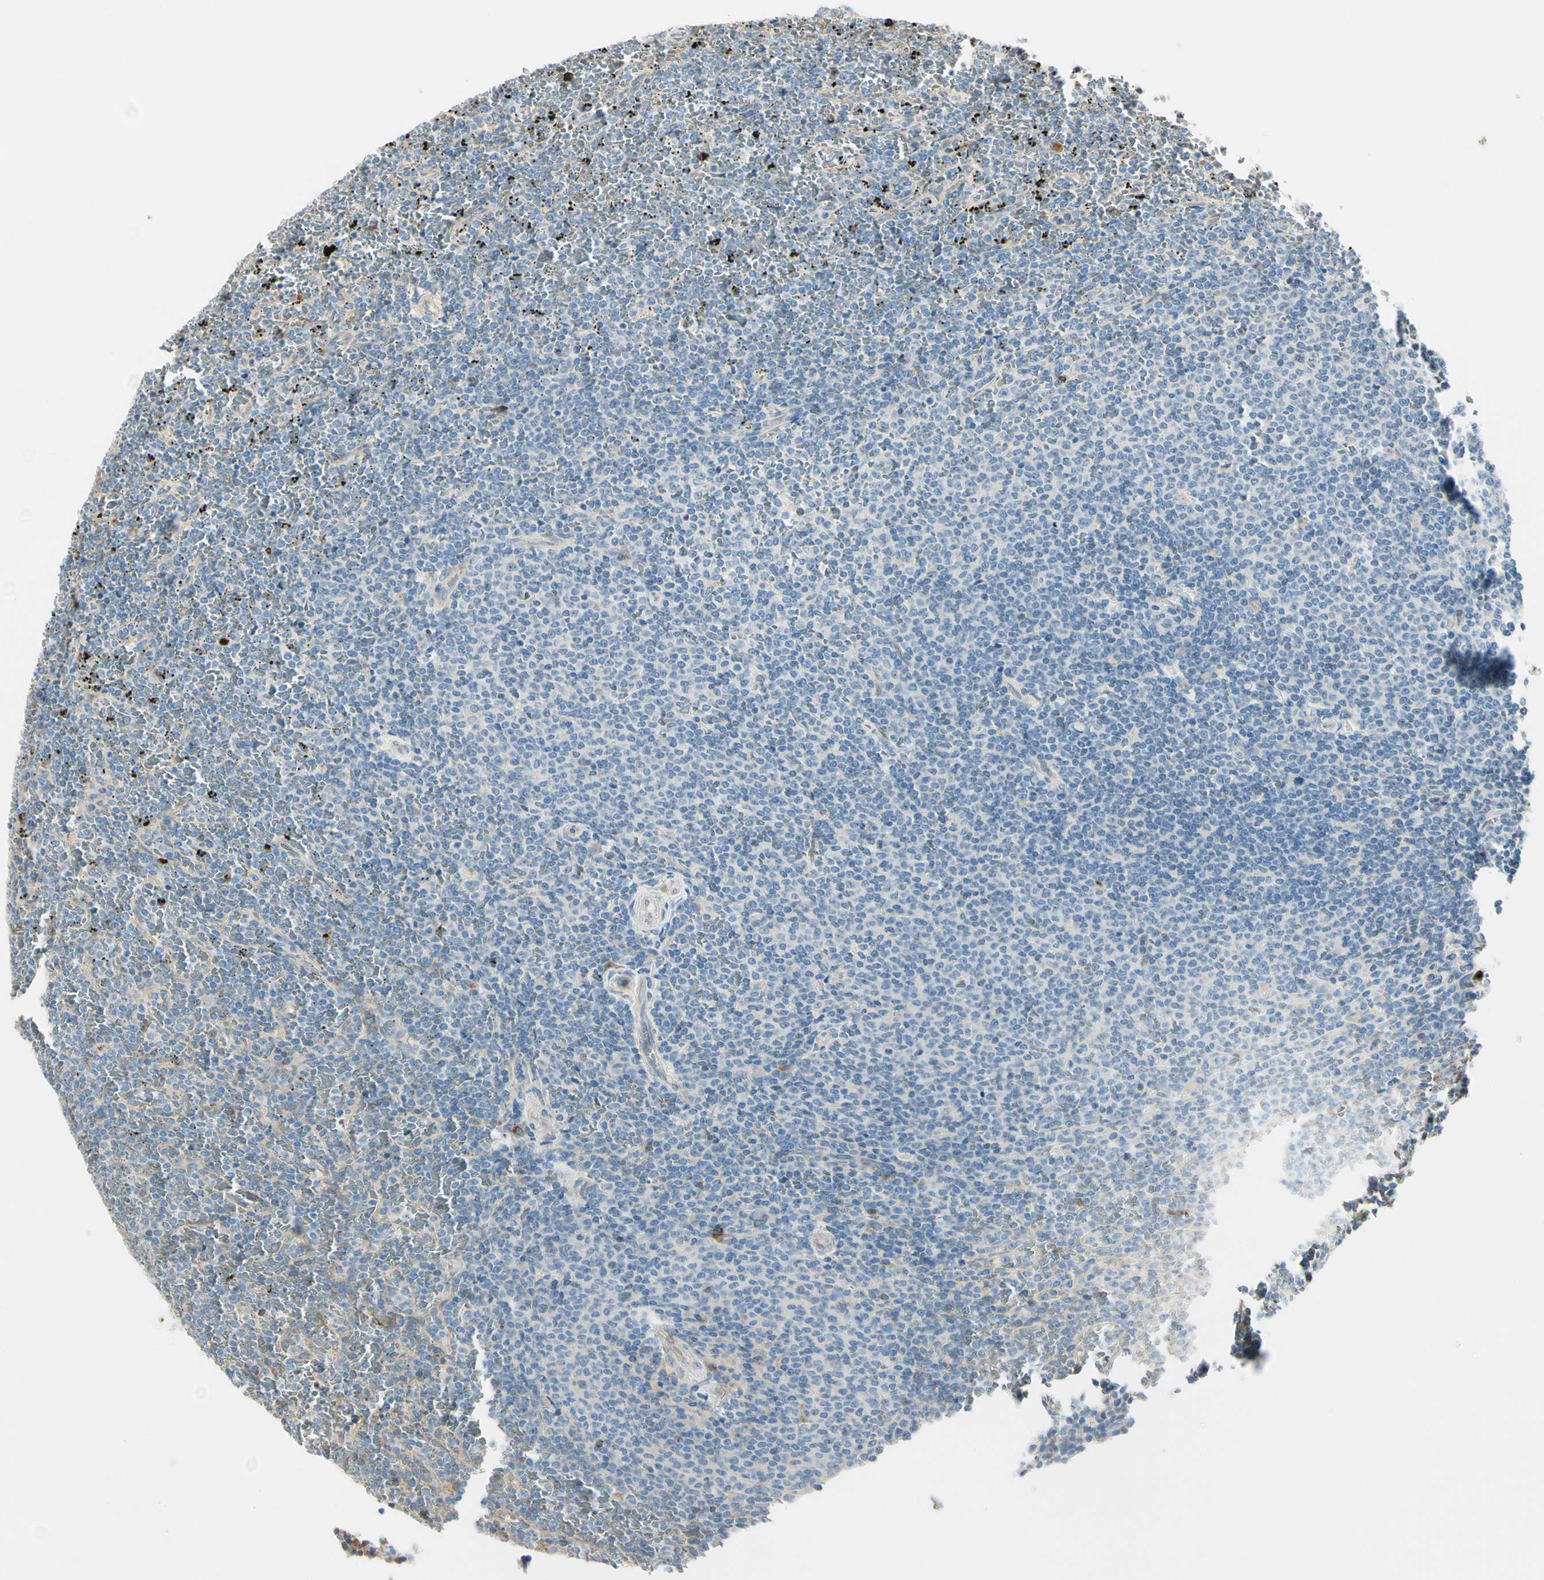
{"staining": {"intensity": "negative", "quantity": "none", "location": "none"}, "tissue": "lymphoma", "cell_type": "Tumor cells", "image_type": "cancer", "snomed": [{"axis": "morphology", "description": "Malignant lymphoma, non-Hodgkin's type, Low grade"}, {"axis": "topography", "description": "Spleen"}], "caption": "This image is of malignant lymphoma, non-Hodgkin's type (low-grade) stained with immunohistochemistry (IHC) to label a protein in brown with the nuclei are counter-stained blue. There is no staining in tumor cells.", "gene": "NUCB2", "patient": {"sex": "female", "age": 77}}